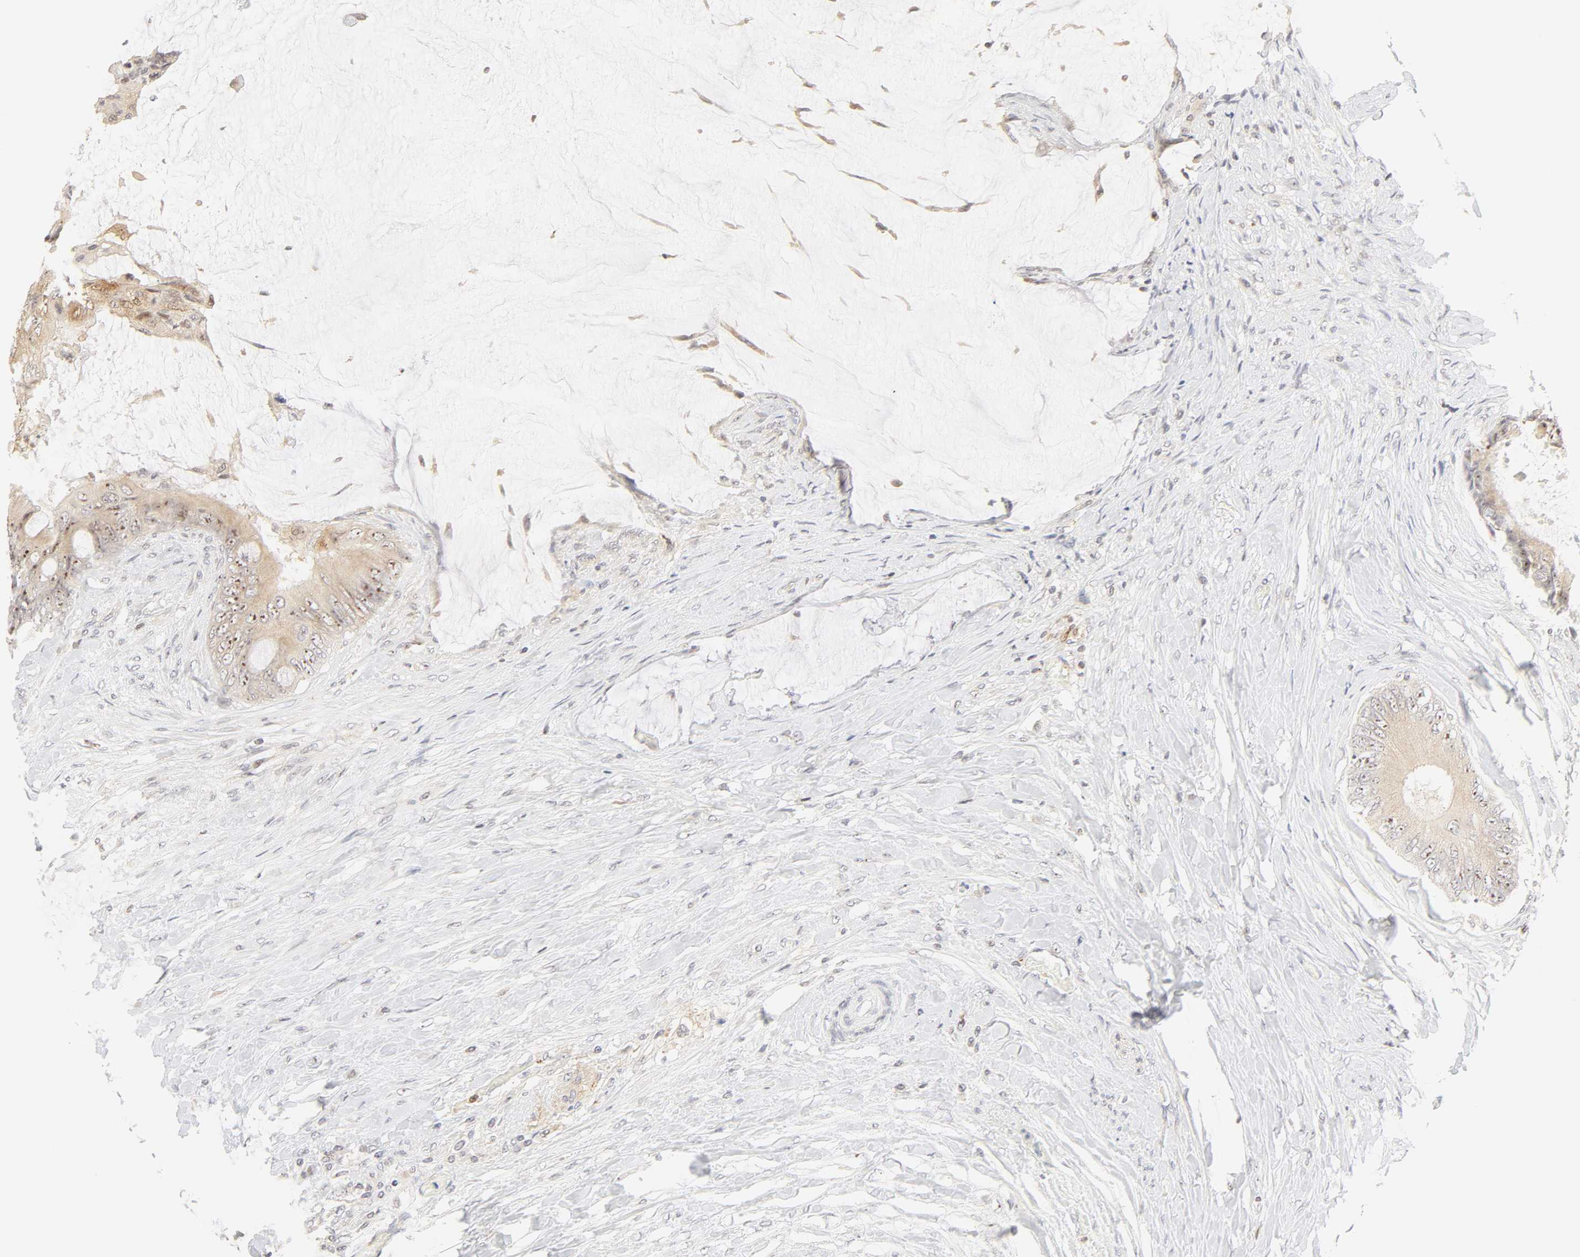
{"staining": {"intensity": "weak", "quantity": ">75%", "location": "cytoplasmic/membranous,nuclear"}, "tissue": "colorectal cancer", "cell_type": "Tumor cells", "image_type": "cancer", "snomed": [{"axis": "morphology", "description": "Normal tissue, NOS"}, {"axis": "morphology", "description": "Adenocarcinoma, NOS"}, {"axis": "topography", "description": "Rectum"}, {"axis": "topography", "description": "Peripheral nerve tissue"}], "caption": "The micrograph reveals staining of colorectal adenocarcinoma, revealing weak cytoplasmic/membranous and nuclear protein expression (brown color) within tumor cells.", "gene": "KIF2A", "patient": {"sex": "female", "age": 77}}